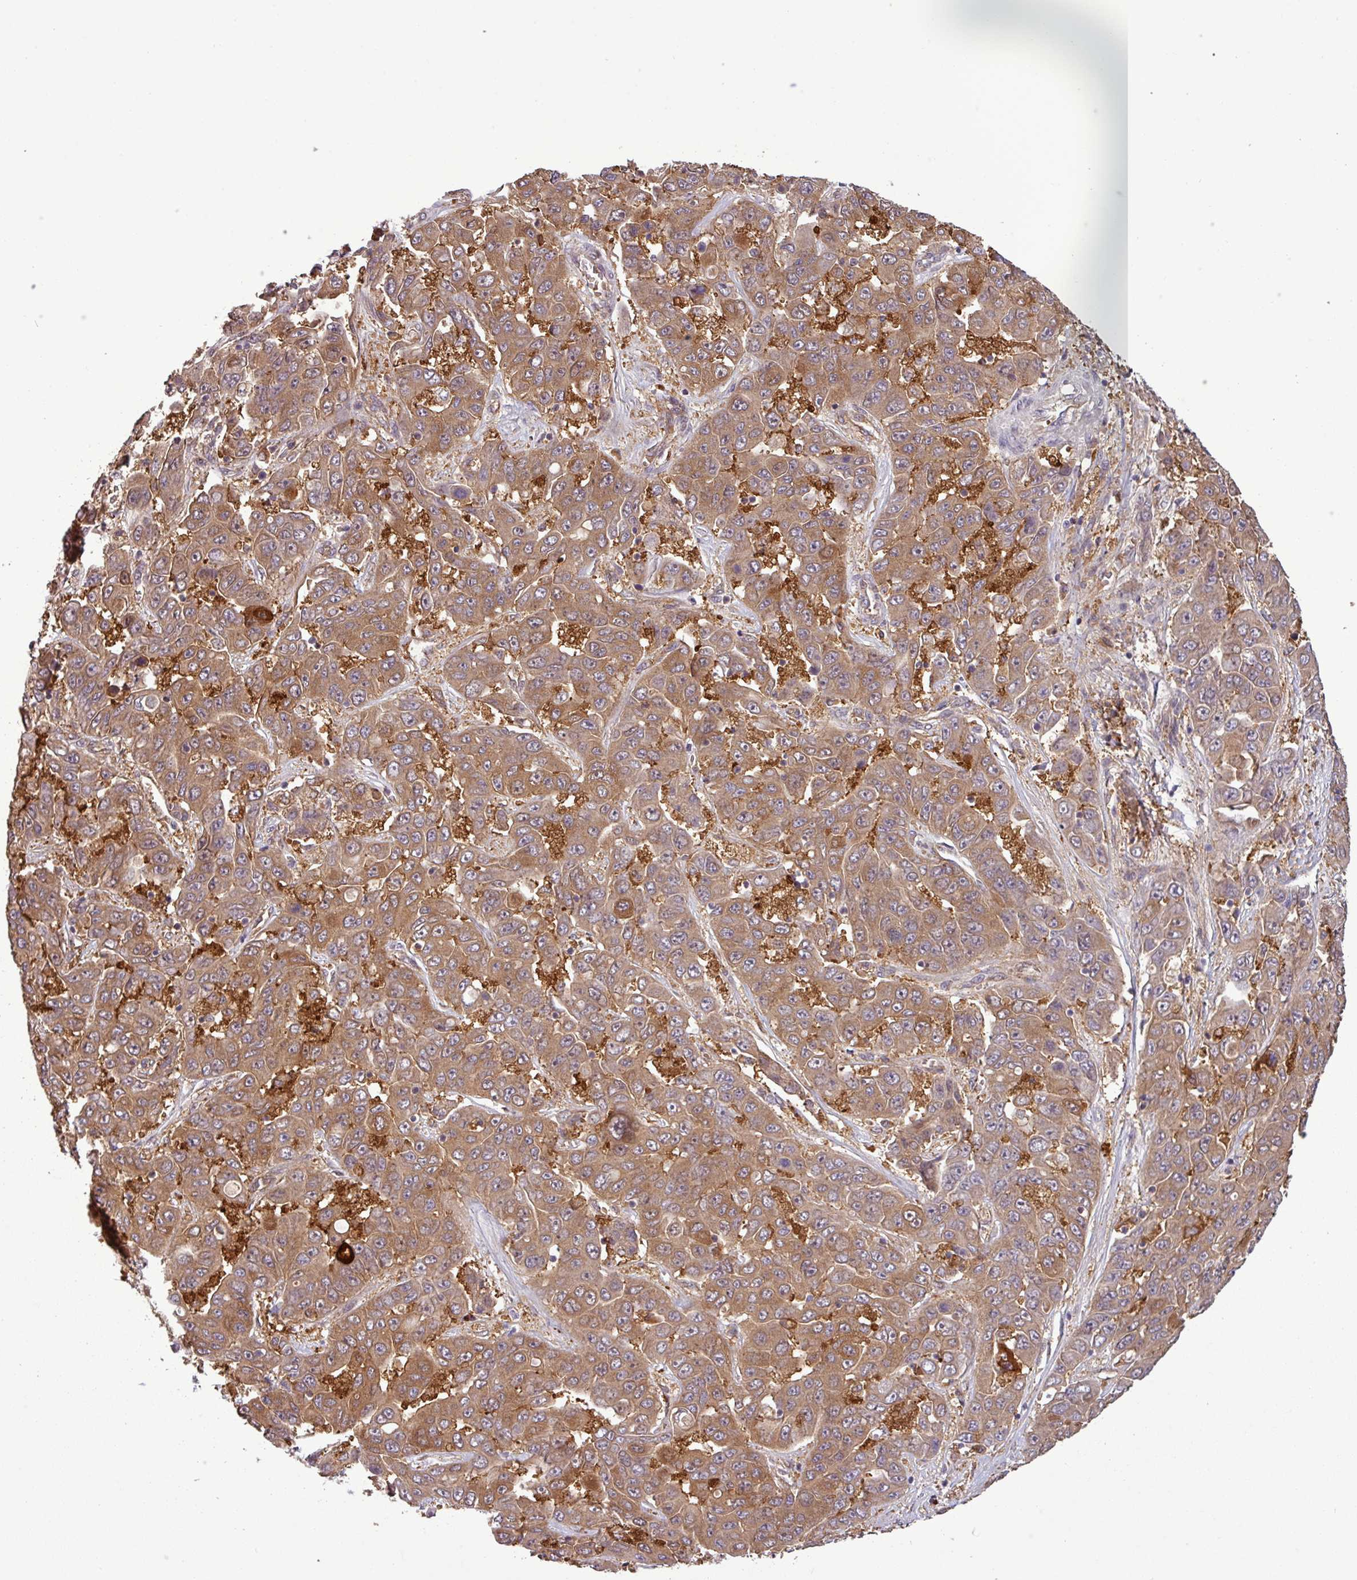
{"staining": {"intensity": "moderate", "quantity": ">75%", "location": "cytoplasmic/membranous"}, "tissue": "liver cancer", "cell_type": "Tumor cells", "image_type": "cancer", "snomed": [{"axis": "morphology", "description": "Cholangiocarcinoma"}, {"axis": "topography", "description": "Liver"}], "caption": "Human liver cancer stained with a protein marker demonstrates moderate staining in tumor cells.", "gene": "SIRPB2", "patient": {"sex": "female", "age": 52}}